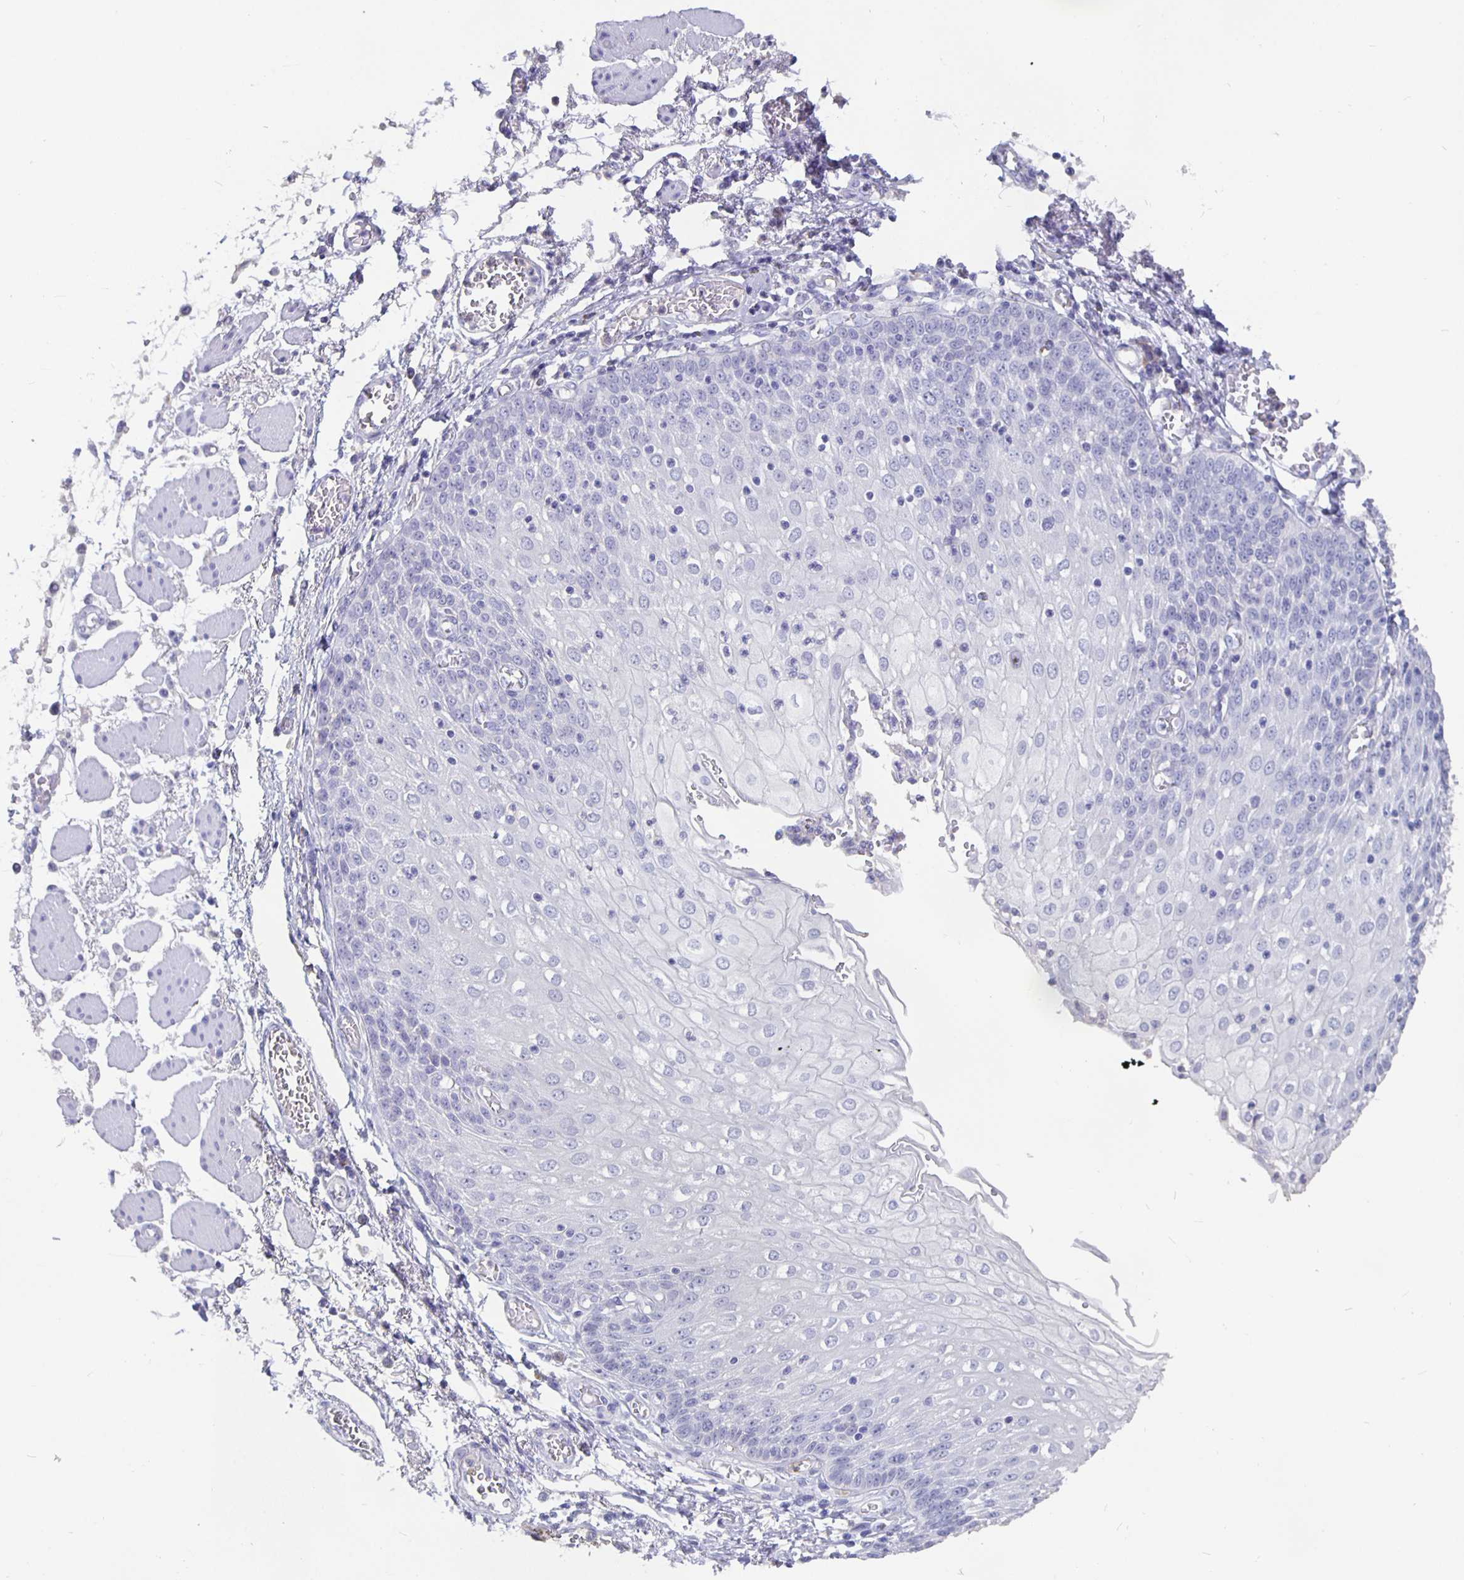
{"staining": {"intensity": "negative", "quantity": "none", "location": "none"}, "tissue": "esophagus", "cell_type": "Squamous epithelial cells", "image_type": "normal", "snomed": [{"axis": "morphology", "description": "Normal tissue, NOS"}, {"axis": "morphology", "description": "Adenocarcinoma, NOS"}, {"axis": "topography", "description": "Esophagus"}], "caption": "A high-resolution image shows IHC staining of benign esophagus, which shows no significant staining in squamous epithelial cells. Nuclei are stained in blue.", "gene": "GPX4", "patient": {"sex": "male", "age": 81}}